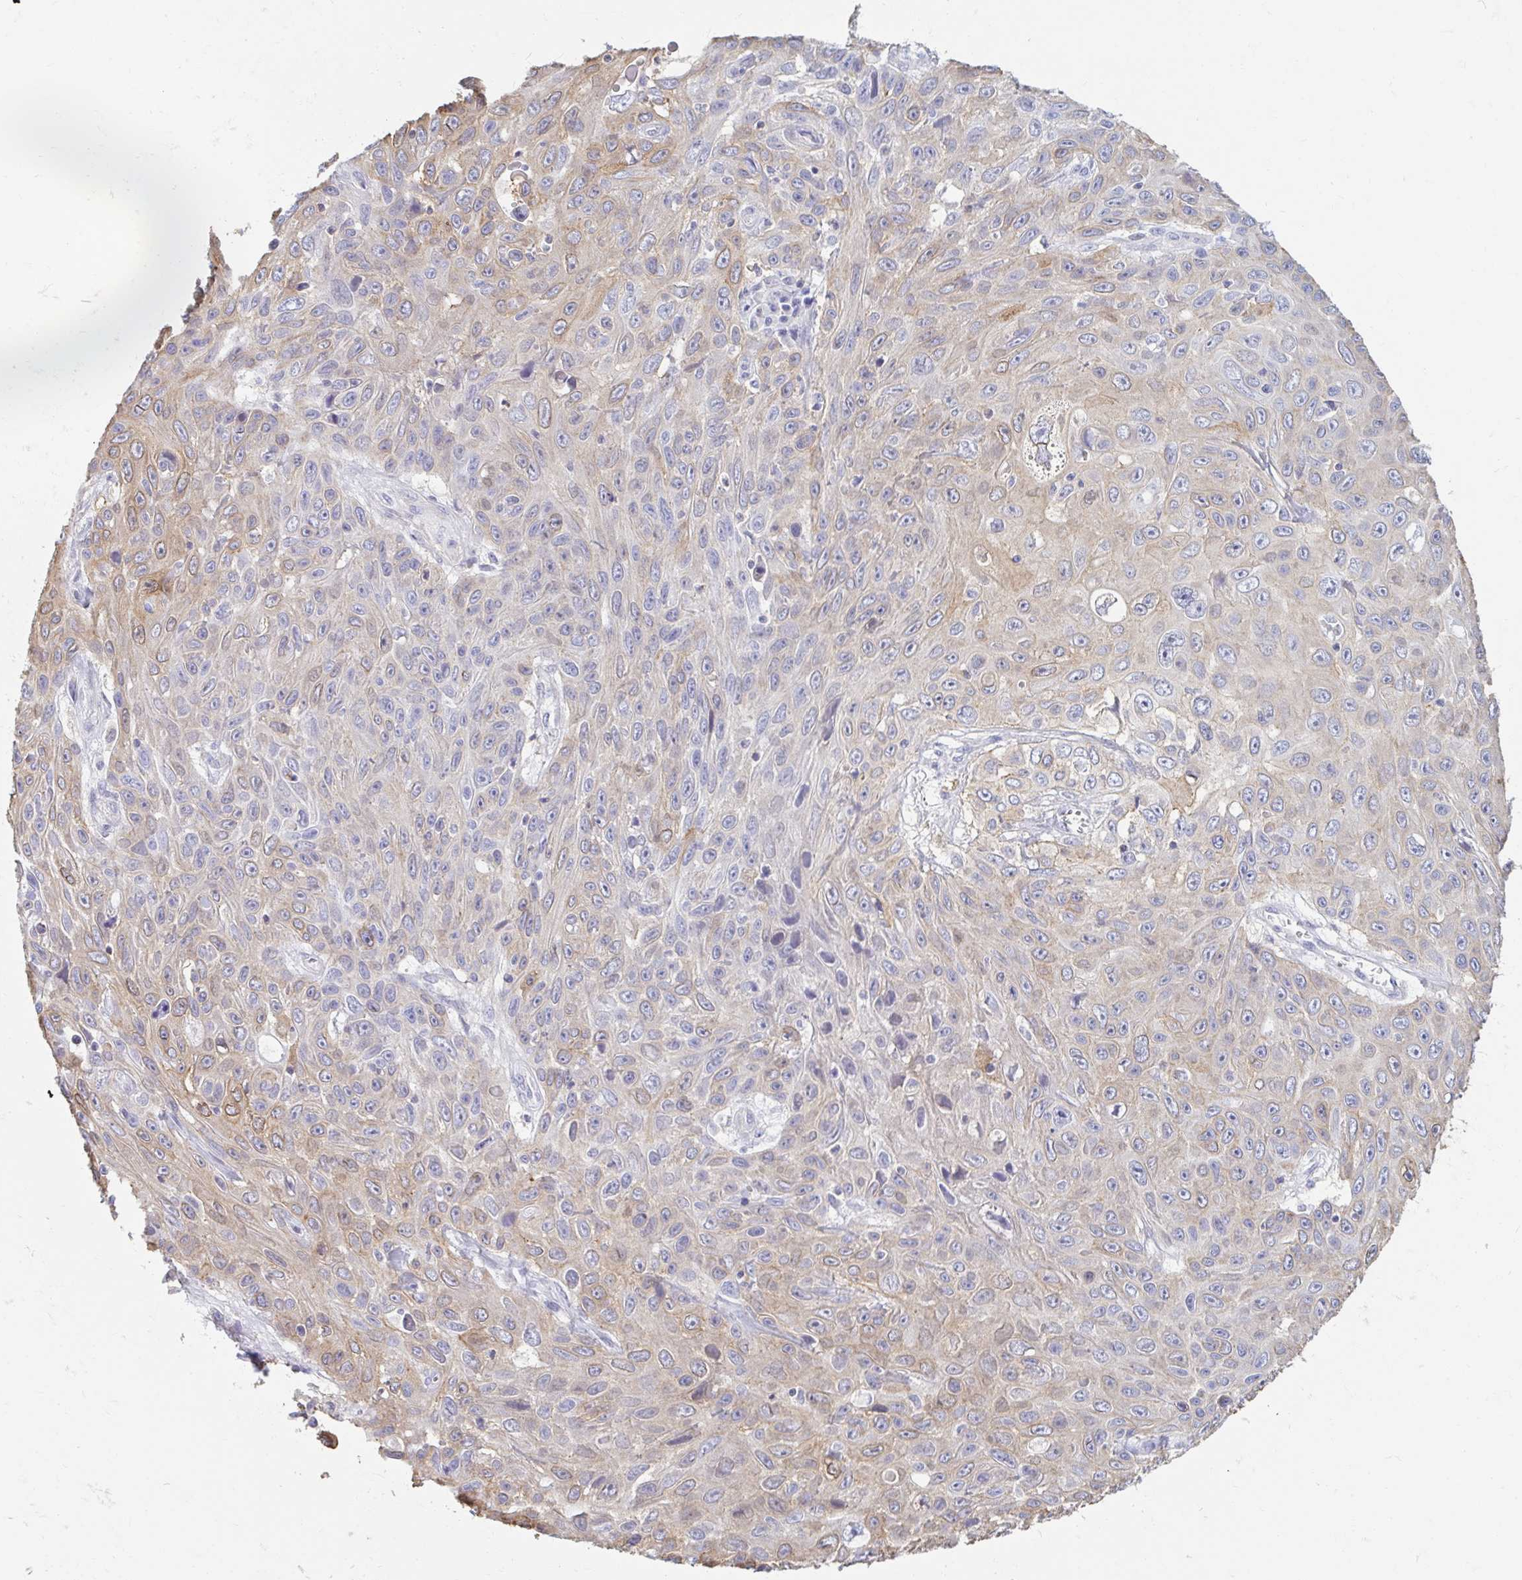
{"staining": {"intensity": "moderate", "quantity": "<25%", "location": "cytoplasmic/membranous"}, "tissue": "skin cancer", "cell_type": "Tumor cells", "image_type": "cancer", "snomed": [{"axis": "morphology", "description": "Squamous cell carcinoma, NOS"}, {"axis": "topography", "description": "Skin"}], "caption": "Protein staining of skin cancer tissue exhibits moderate cytoplasmic/membranous staining in approximately <25% of tumor cells. The protein of interest is stained brown, and the nuclei are stained in blue (DAB IHC with brightfield microscopy, high magnification).", "gene": "MYLK2", "patient": {"sex": "male", "age": 82}}